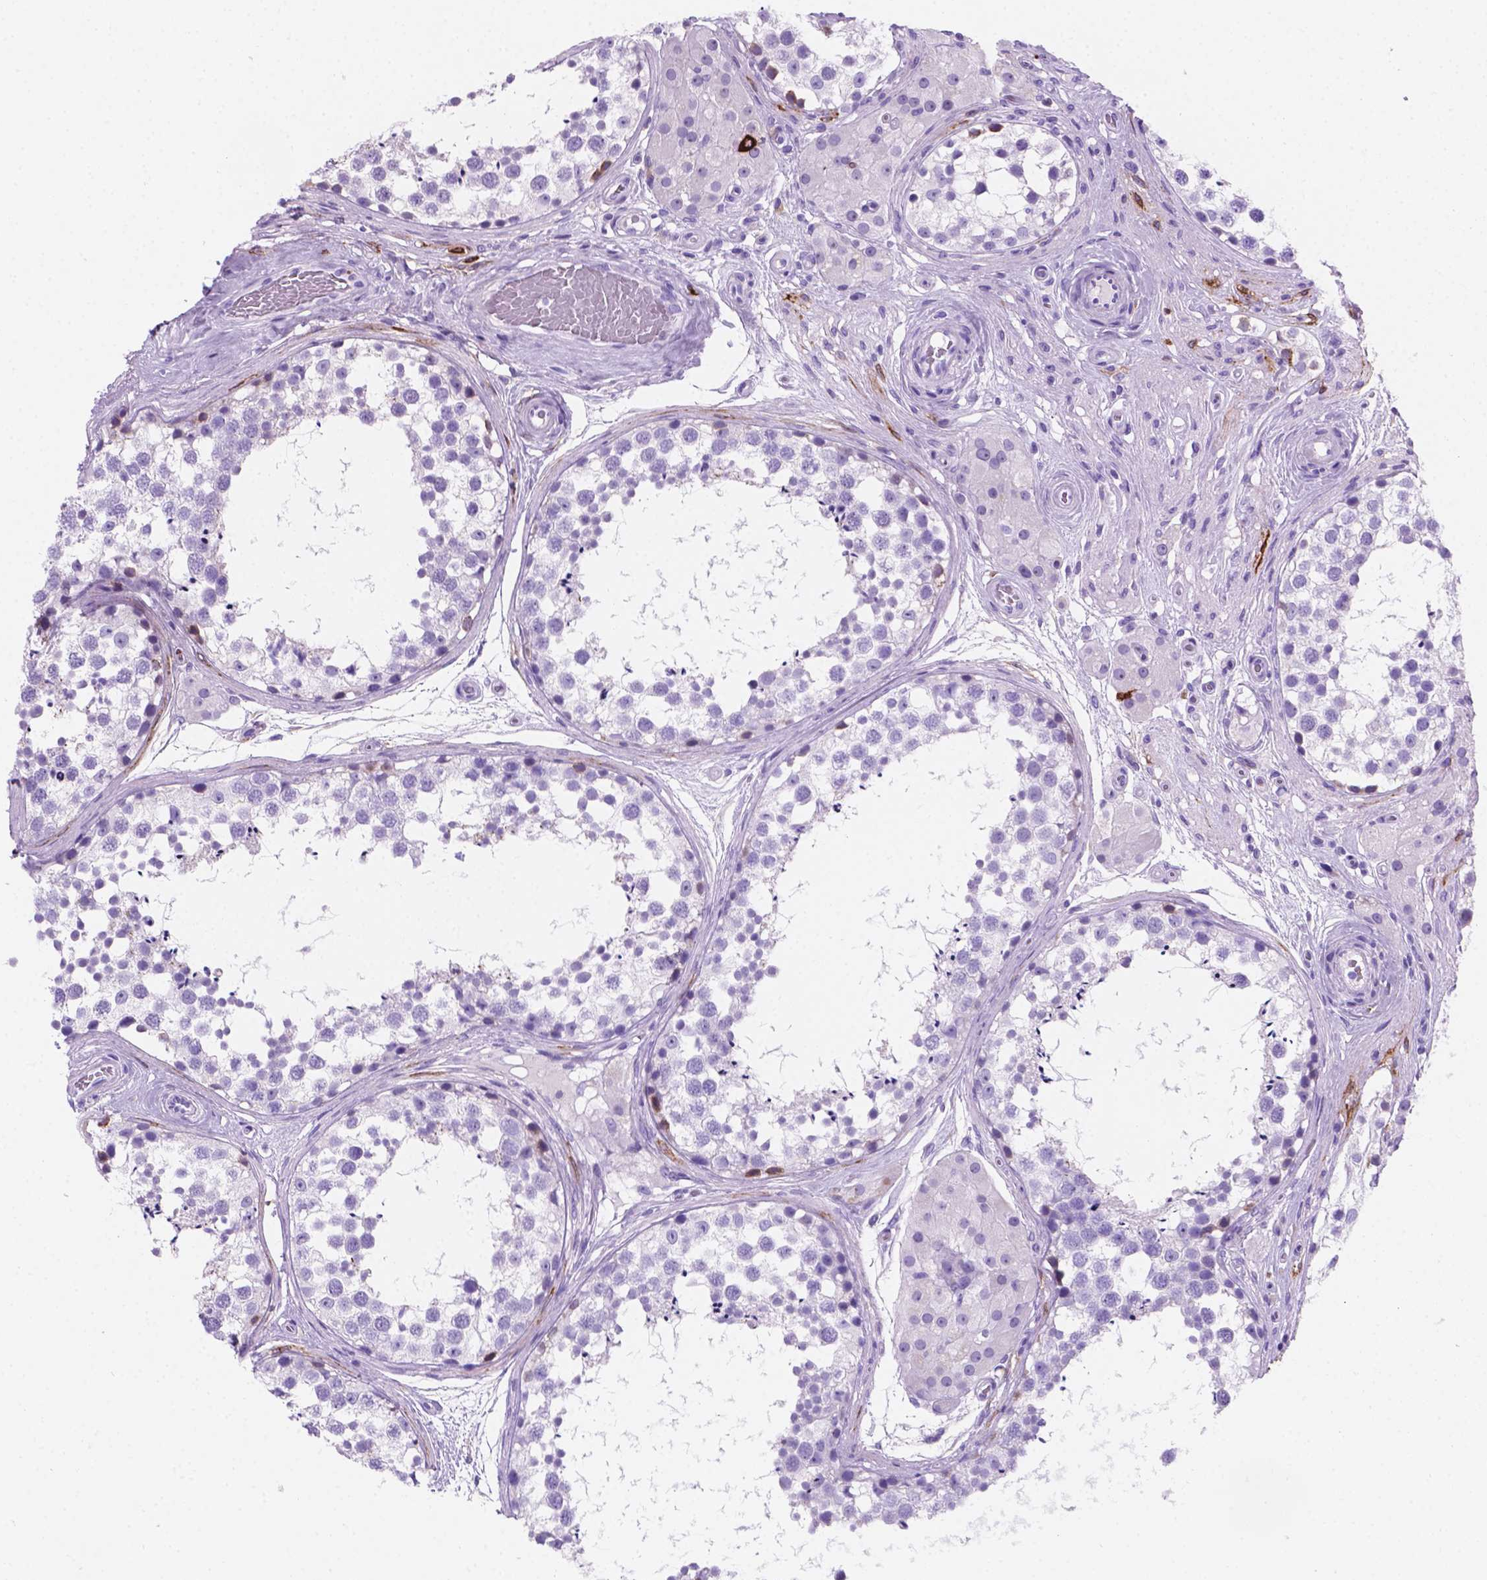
{"staining": {"intensity": "strong", "quantity": "<25%", "location": "cytoplasmic/membranous"}, "tissue": "testis", "cell_type": "Cells in seminiferous ducts", "image_type": "normal", "snomed": [{"axis": "morphology", "description": "Normal tissue, NOS"}, {"axis": "morphology", "description": "Seminoma, NOS"}, {"axis": "topography", "description": "Testis"}], "caption": "Immunohistochemical staining of benign testis displays medium levels of strong cytoplasmic/membranous expression in about <25% of cells in seminiferous ducts.", "gene": "MACF1", "patient": {"sex": "male", "age": 65}}